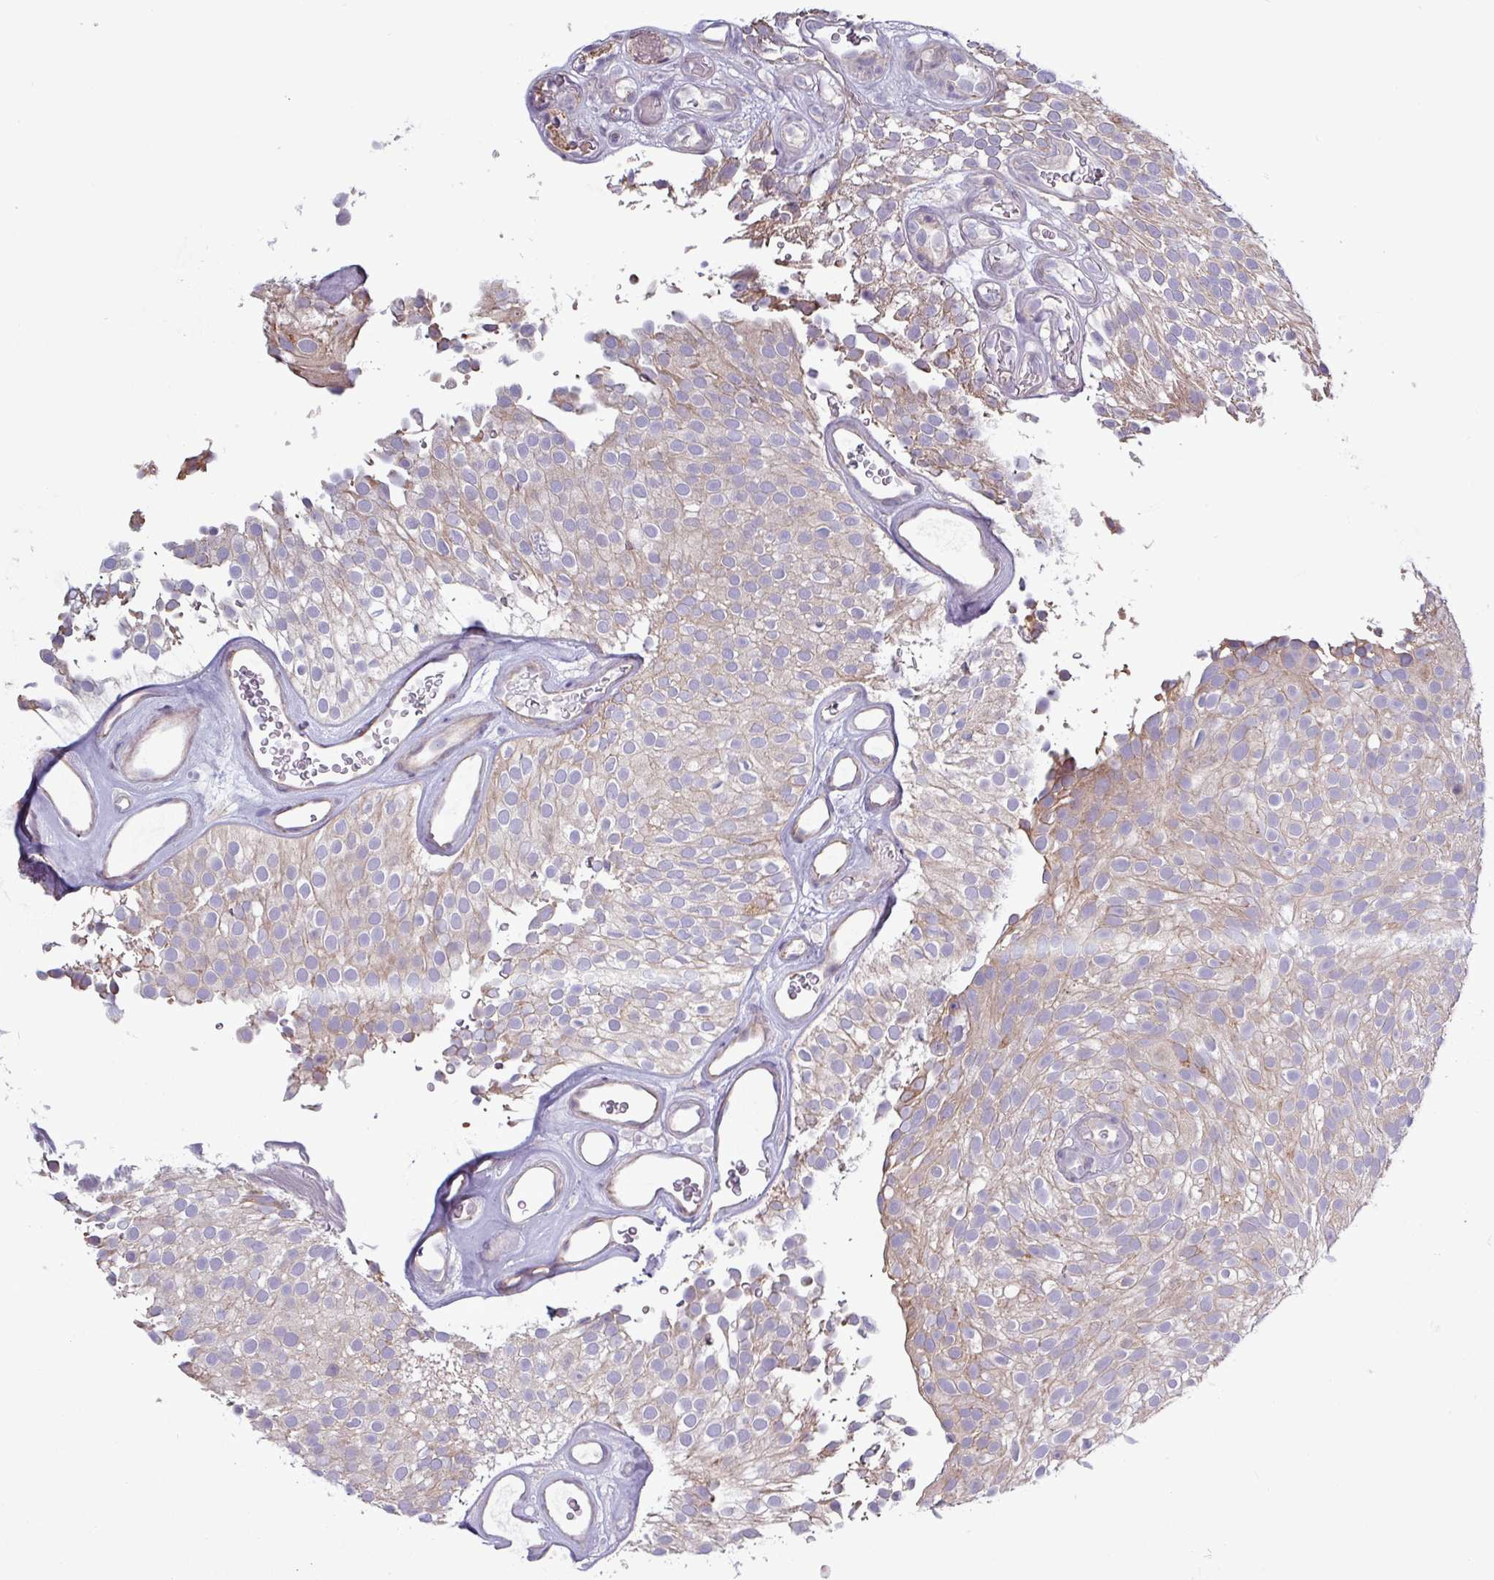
{"staining": {"intensity": "weak", "quantity": "25%-75%", "location": "cytoplasmic/membranous"}, "tissue": "urothelial cancer", "cell_type": "Tumor cells", "image_type": "cancer", "snomed": [{"axis": "morphology", "description": "Urothelial carcinoma, Low grade"}, {"axis": "topography", "description": "Urinary bladder"}], "caption": "Low-grade urothelial carcinoma was stained to show a protein in brown. There is low levels of weak cytoplasmic/membranous staining in about 25%-75% of tumor cells.", "gene": "PLIN2", "patient": {"sex": "male", "age": 78}}